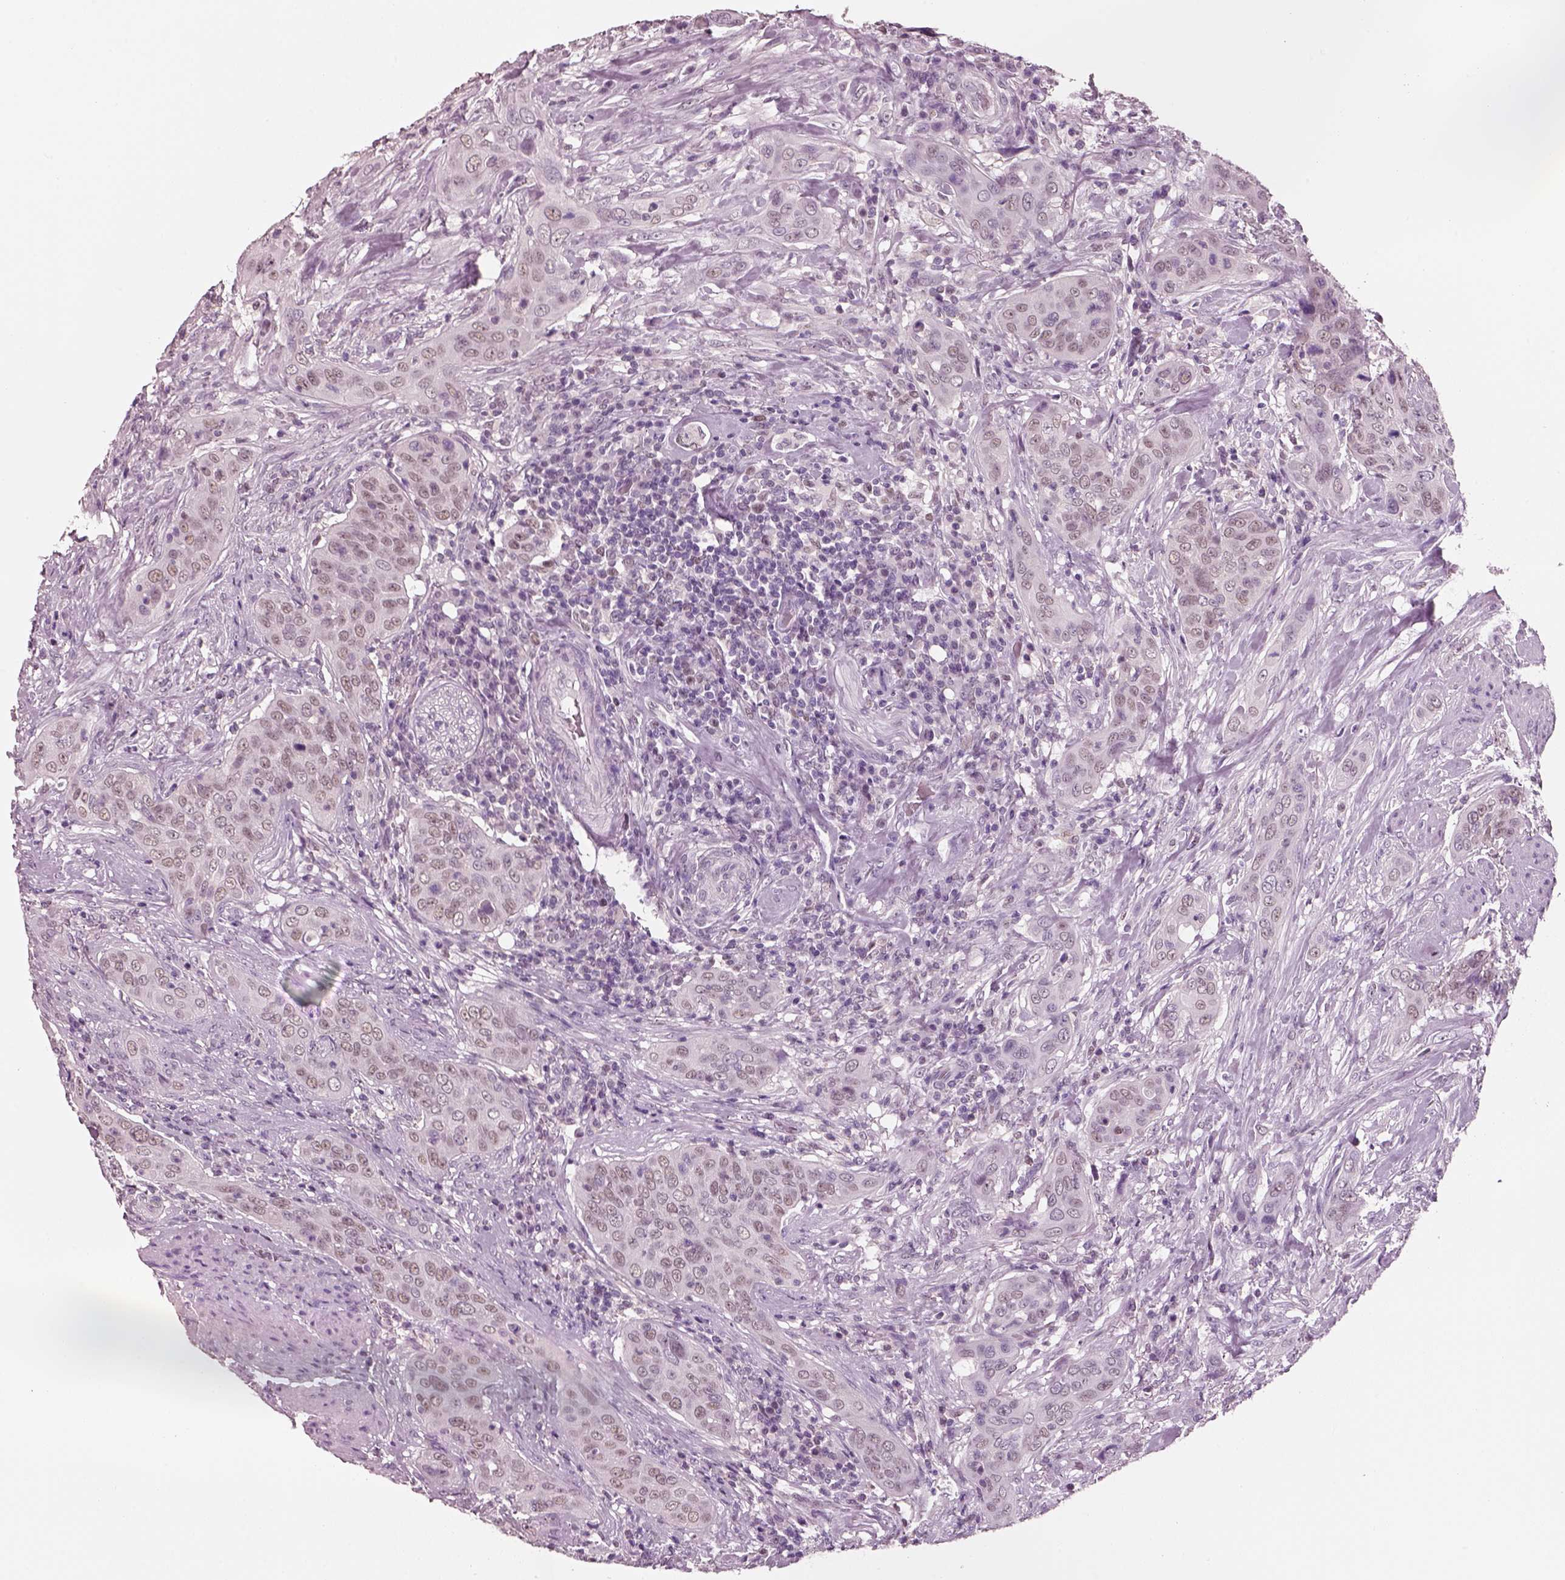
{"staining": {"intensity": "weak", "quantity": ">75%", "location": "nuclear"}, "tissue": "urothelial cancer", "cell_type": "Tumor cells", "image_type": "cancer", "snomed": [{"axis": "morphology", "description": "Urothelial carcinoma, High grade"}, {"axis": "topography", "description": "Urinary bladder"}], "caption": "Immunohistochemical staining of human urothelial cancer shows weak nuclear protein staining in approximately >75% of tumor cells.", "gene": "ELSPBP1", "patient": {"sex": "male", "age": 82}}